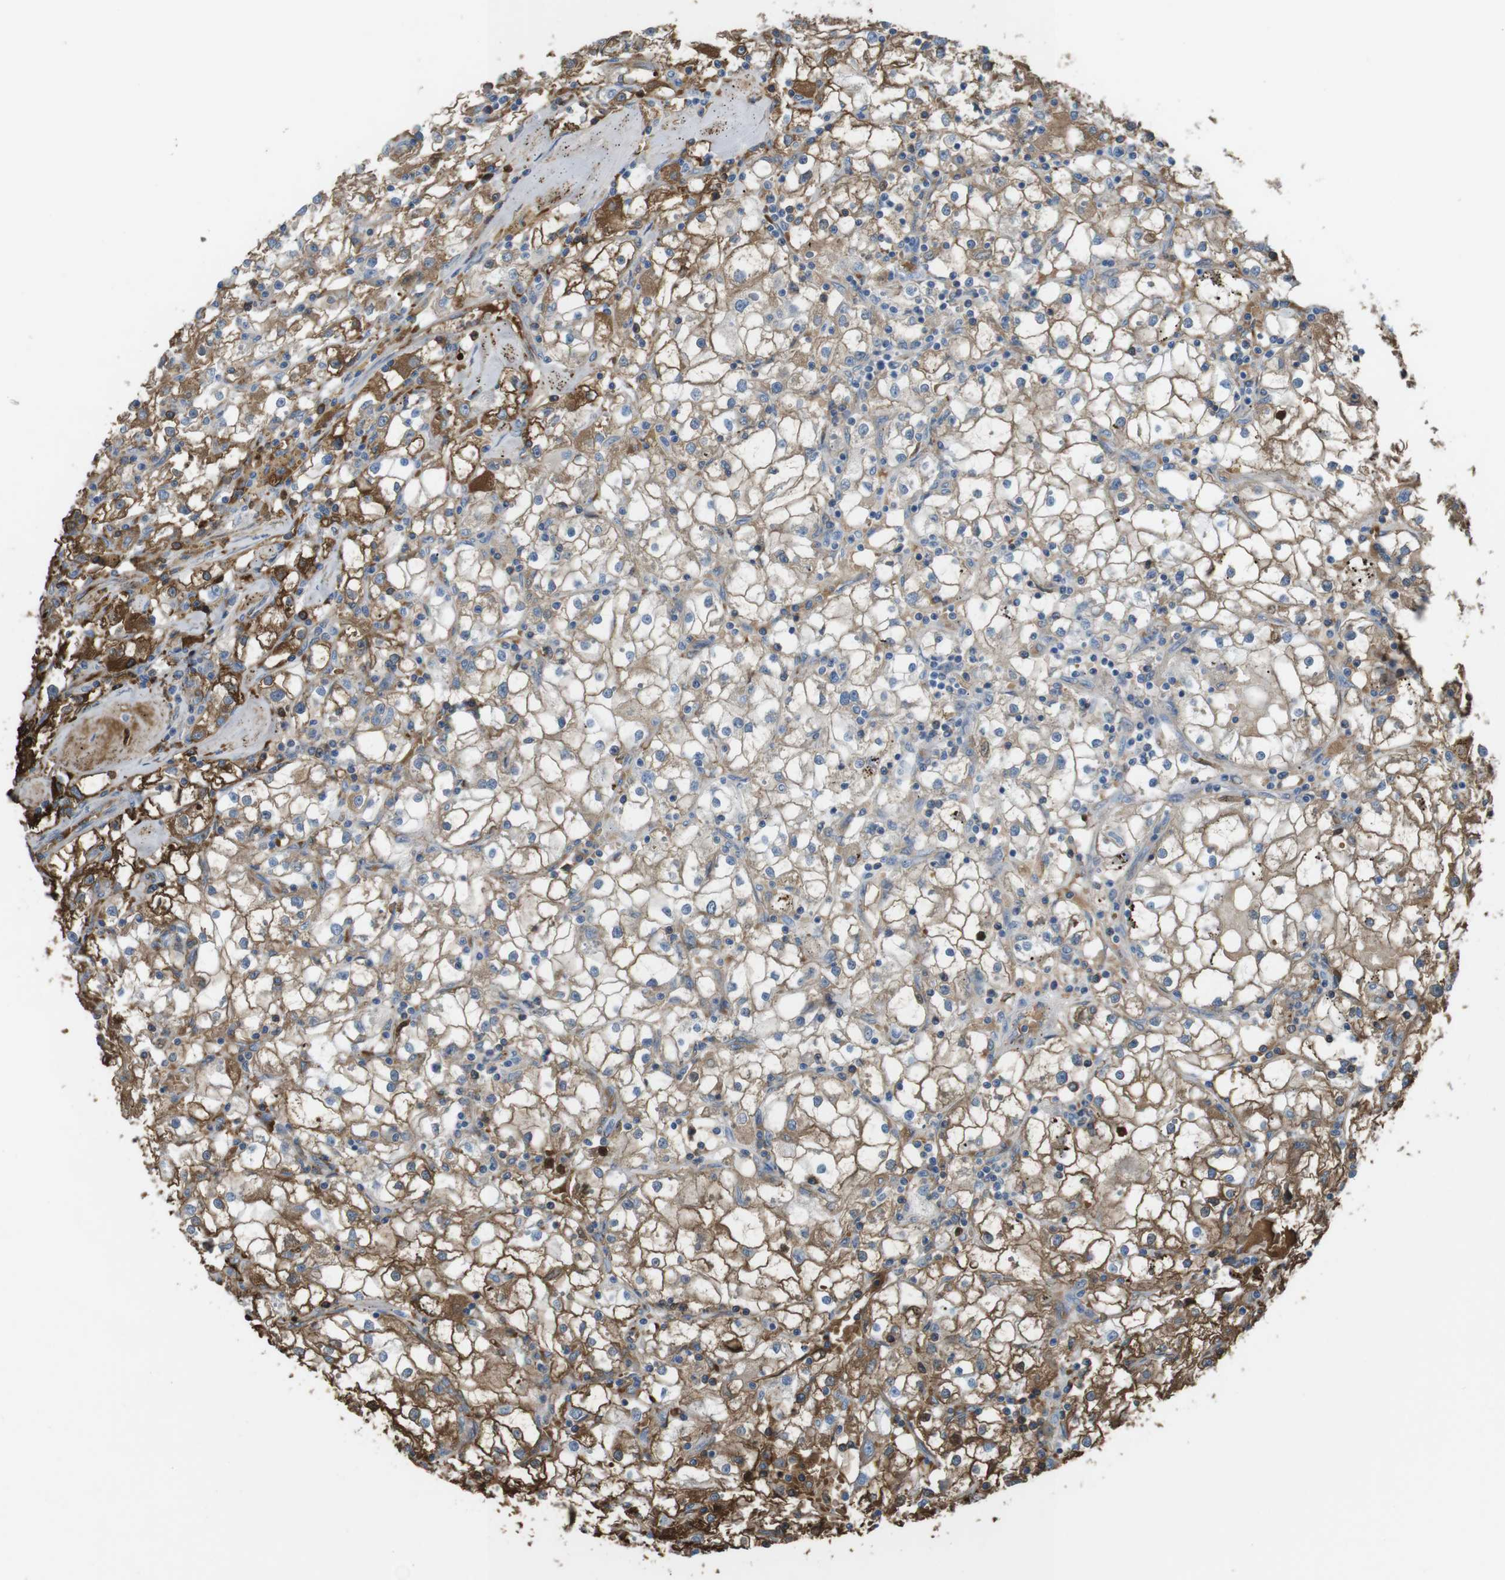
{"staining": {"intensity": "moderate", "quantity": ">75%", "location": "cytoplasmic/membranous"}, "tissue": "renal cancer", "cell_type": "Tumor cells", "image_type": "cancer", "snomed": [{"axis": "morphology", "description": "Adenocarcinoma, NOS"}, {"axis": "topography", "description": "Kidney"}], "caption": "Immunohistochemistry (DAB (3,3'-diaminobenzidine)) staining of renal cancer demonstrates moderate cytoplasmic/membranous protein staining in approximately >75% of tumor cells.", "gene": "LTBP4", "patient": {"sex": "male", "age": 56}}